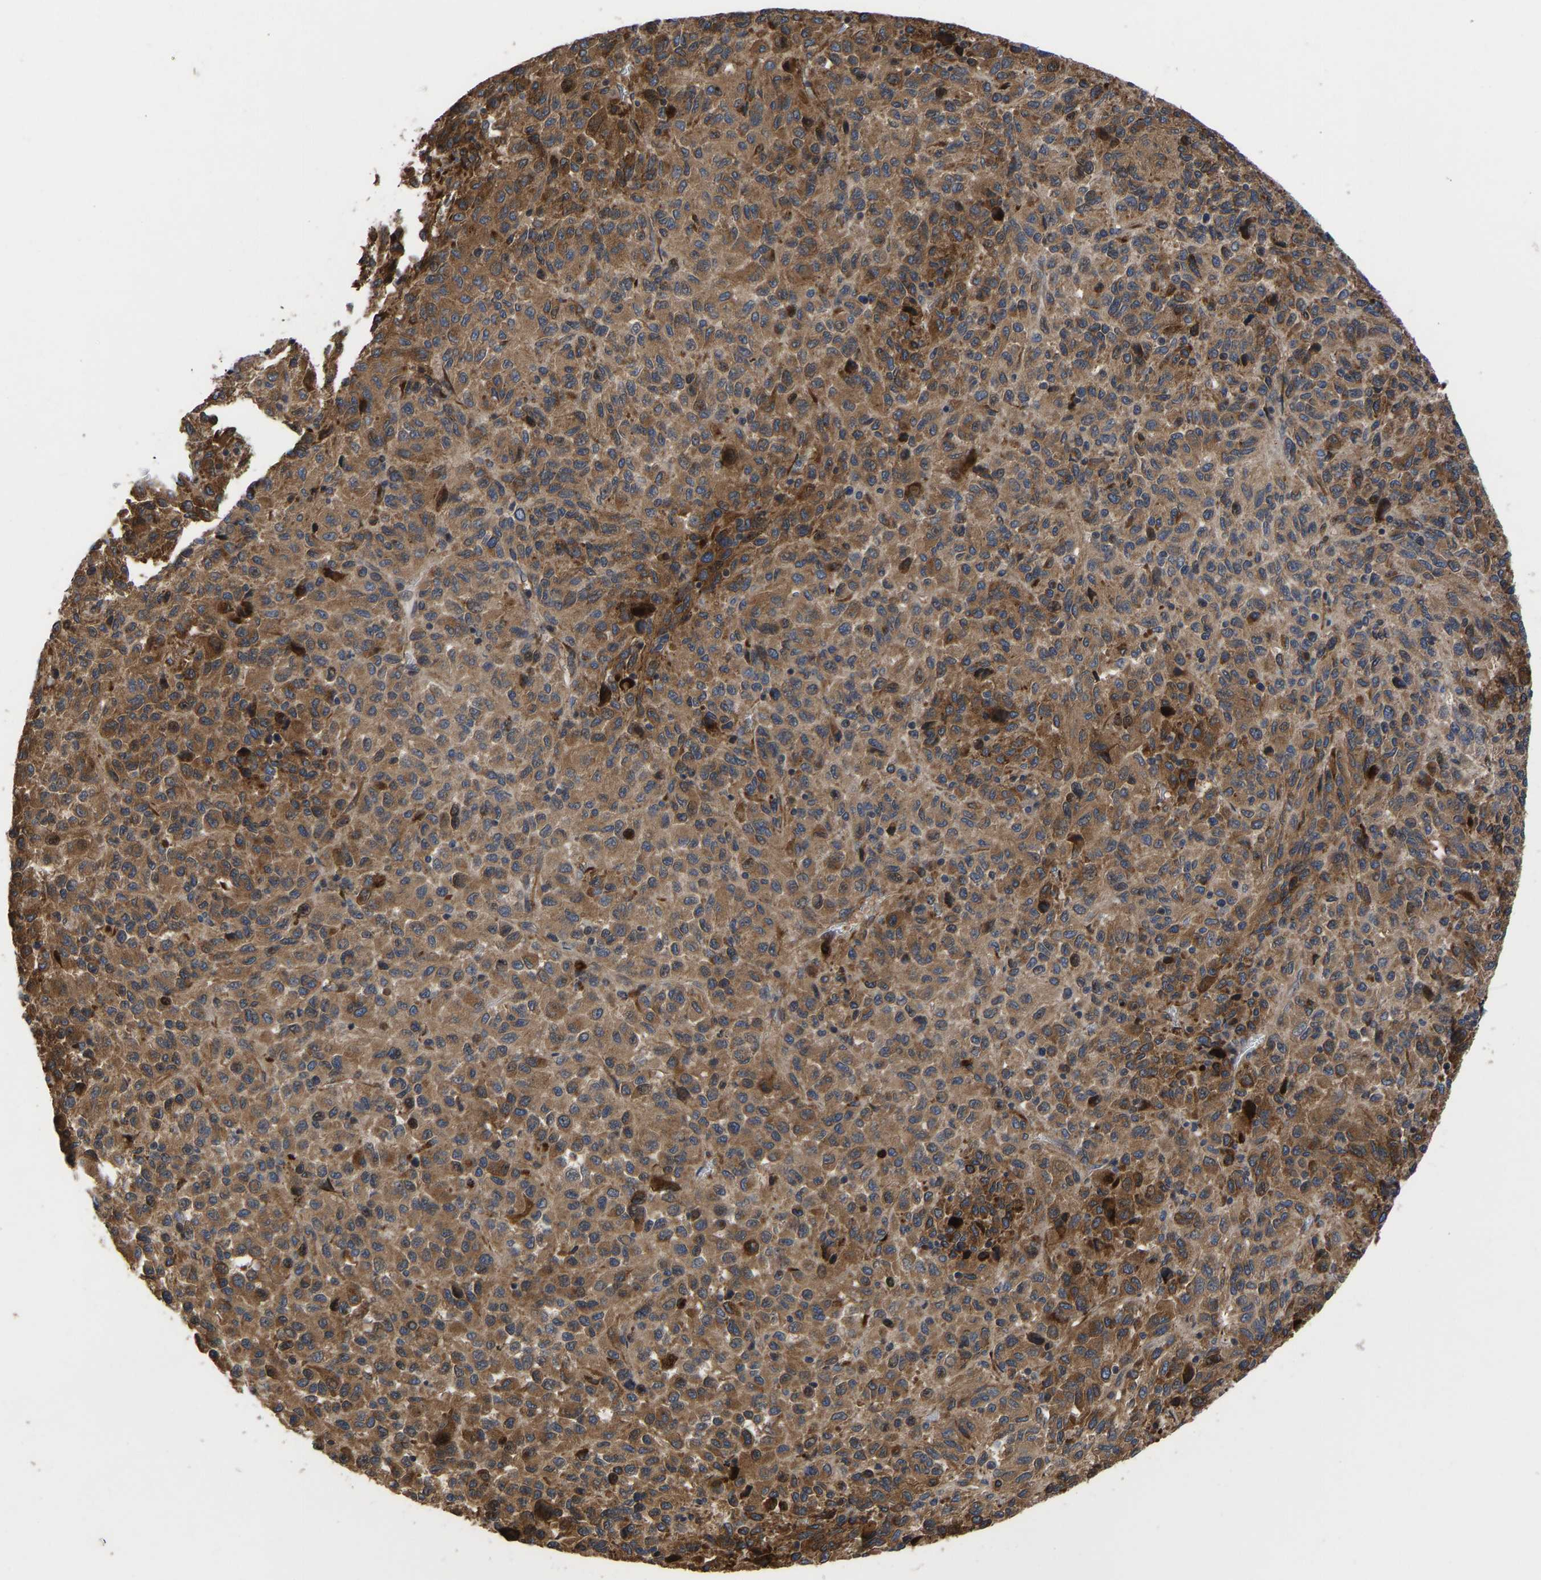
{"staining": {"intensity": "moderate", "quantity": ">75%", "location": "cytoplasmic/membranous"}, "tissue": "melanoma", "cell_type": "Tumor cells", "image_type": "cancer", "snomed": [{"axis": "morphology", "description": "Malignant melanoma, Metastatic site"}, {"axis": "topography", "description": "Lung"}], "caption": "The image shows immunohistochemical staining of malignant melanoma (metastatic site). There is moderate cytoplasmic/membranous expression is seen in about >75% of tumor cells.", "gene": "FRRS1", "patient": {"sex": "male", "age": 64}}